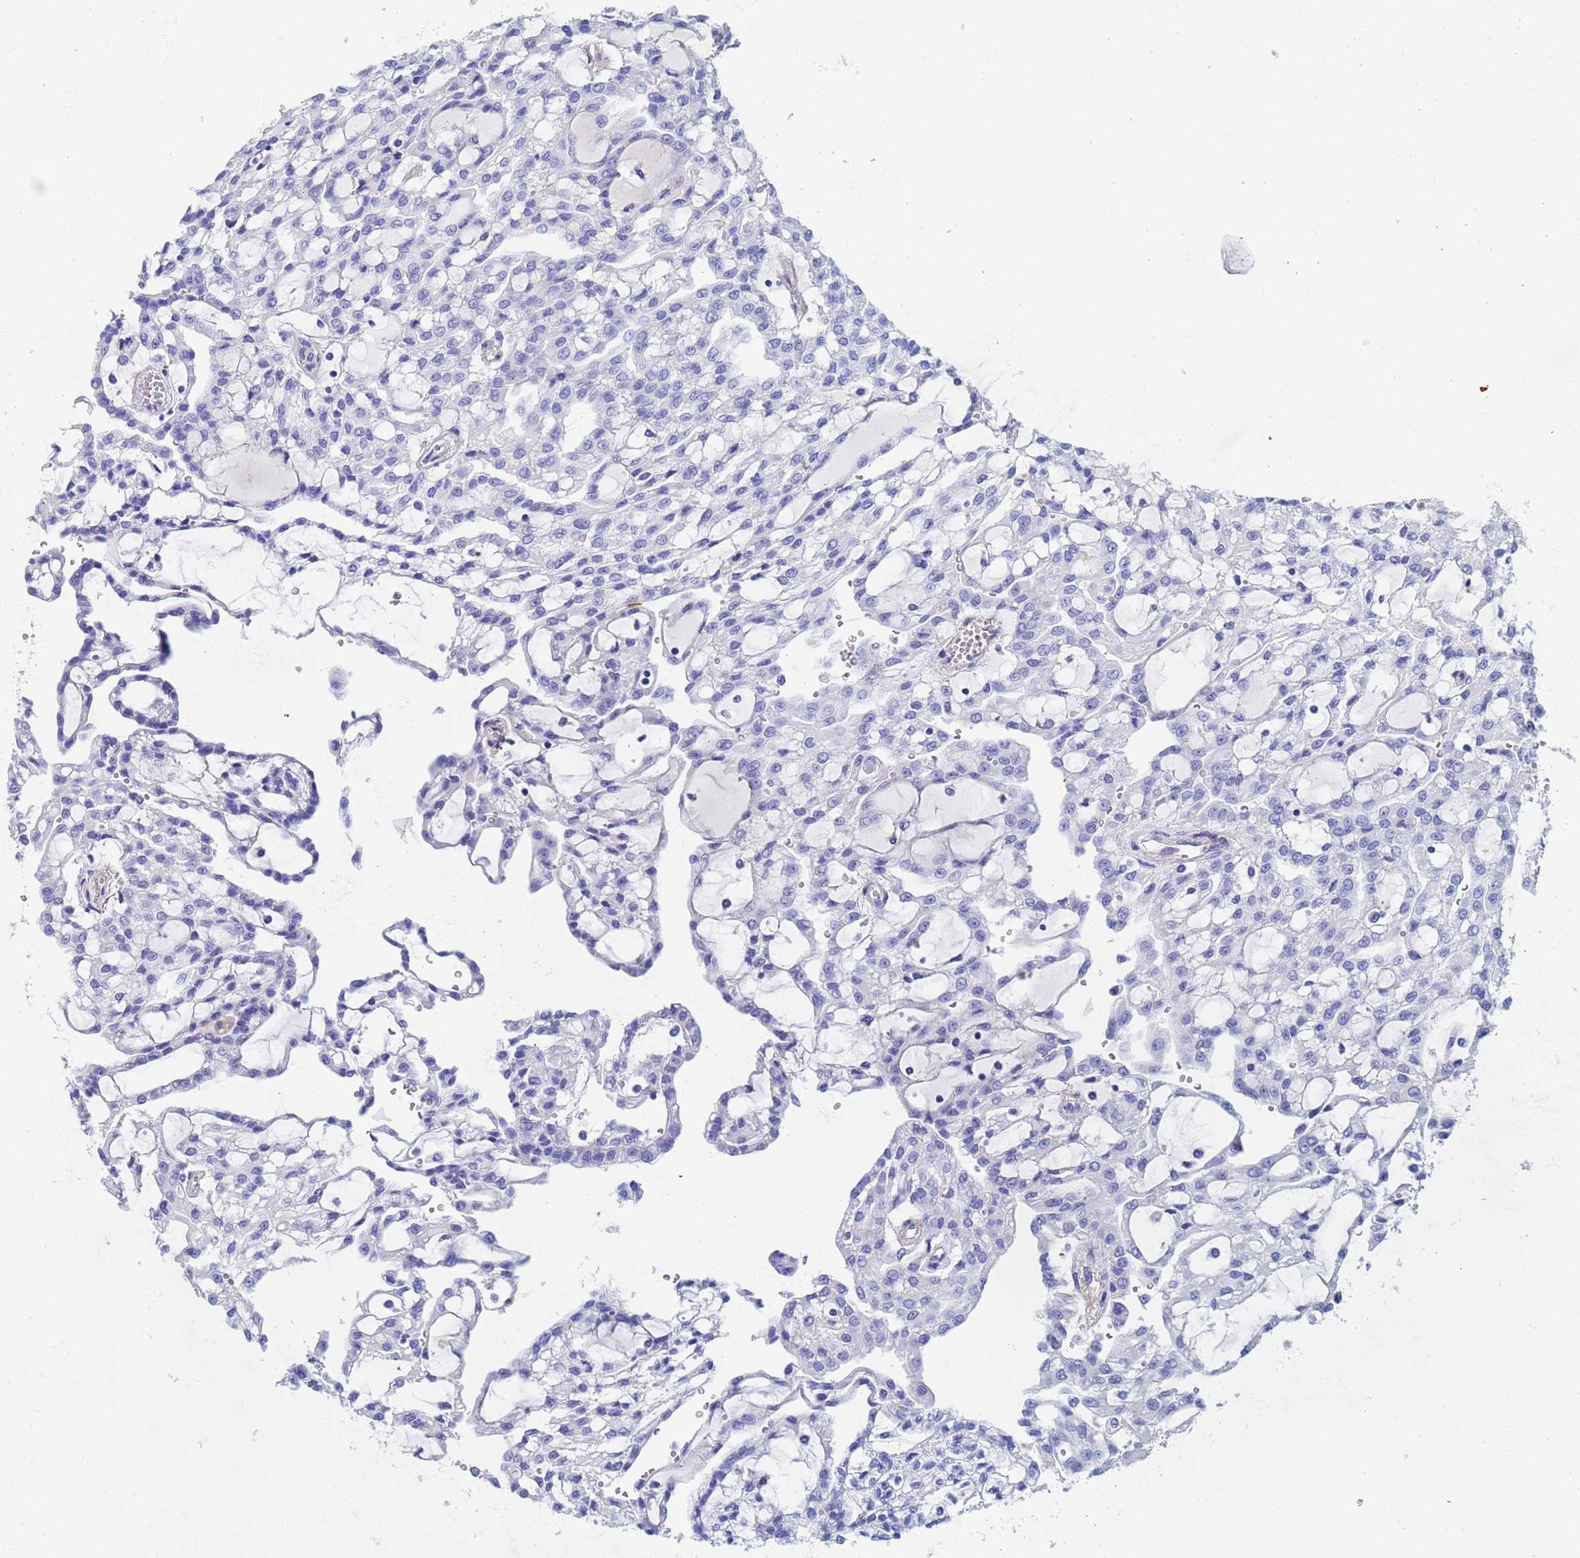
{"staining": {"intensity": "negative", "quantity": "none", "location": "none"}, "tissue": "renal cancer", "cell_type": "Tumor cells", "image_type": "cancer", "snomed": [{"axis": "morphology", "description": "Adenocarcinoma, NOS"}, {"axis": "topography", "description": "Kidney"}], "caption": "This is a image of IHC staining of adenocarcinoma (renal), which shows no expression in tumor cells.", "gene": "CST4", "patient": {"sex": "male", "age": 63}}